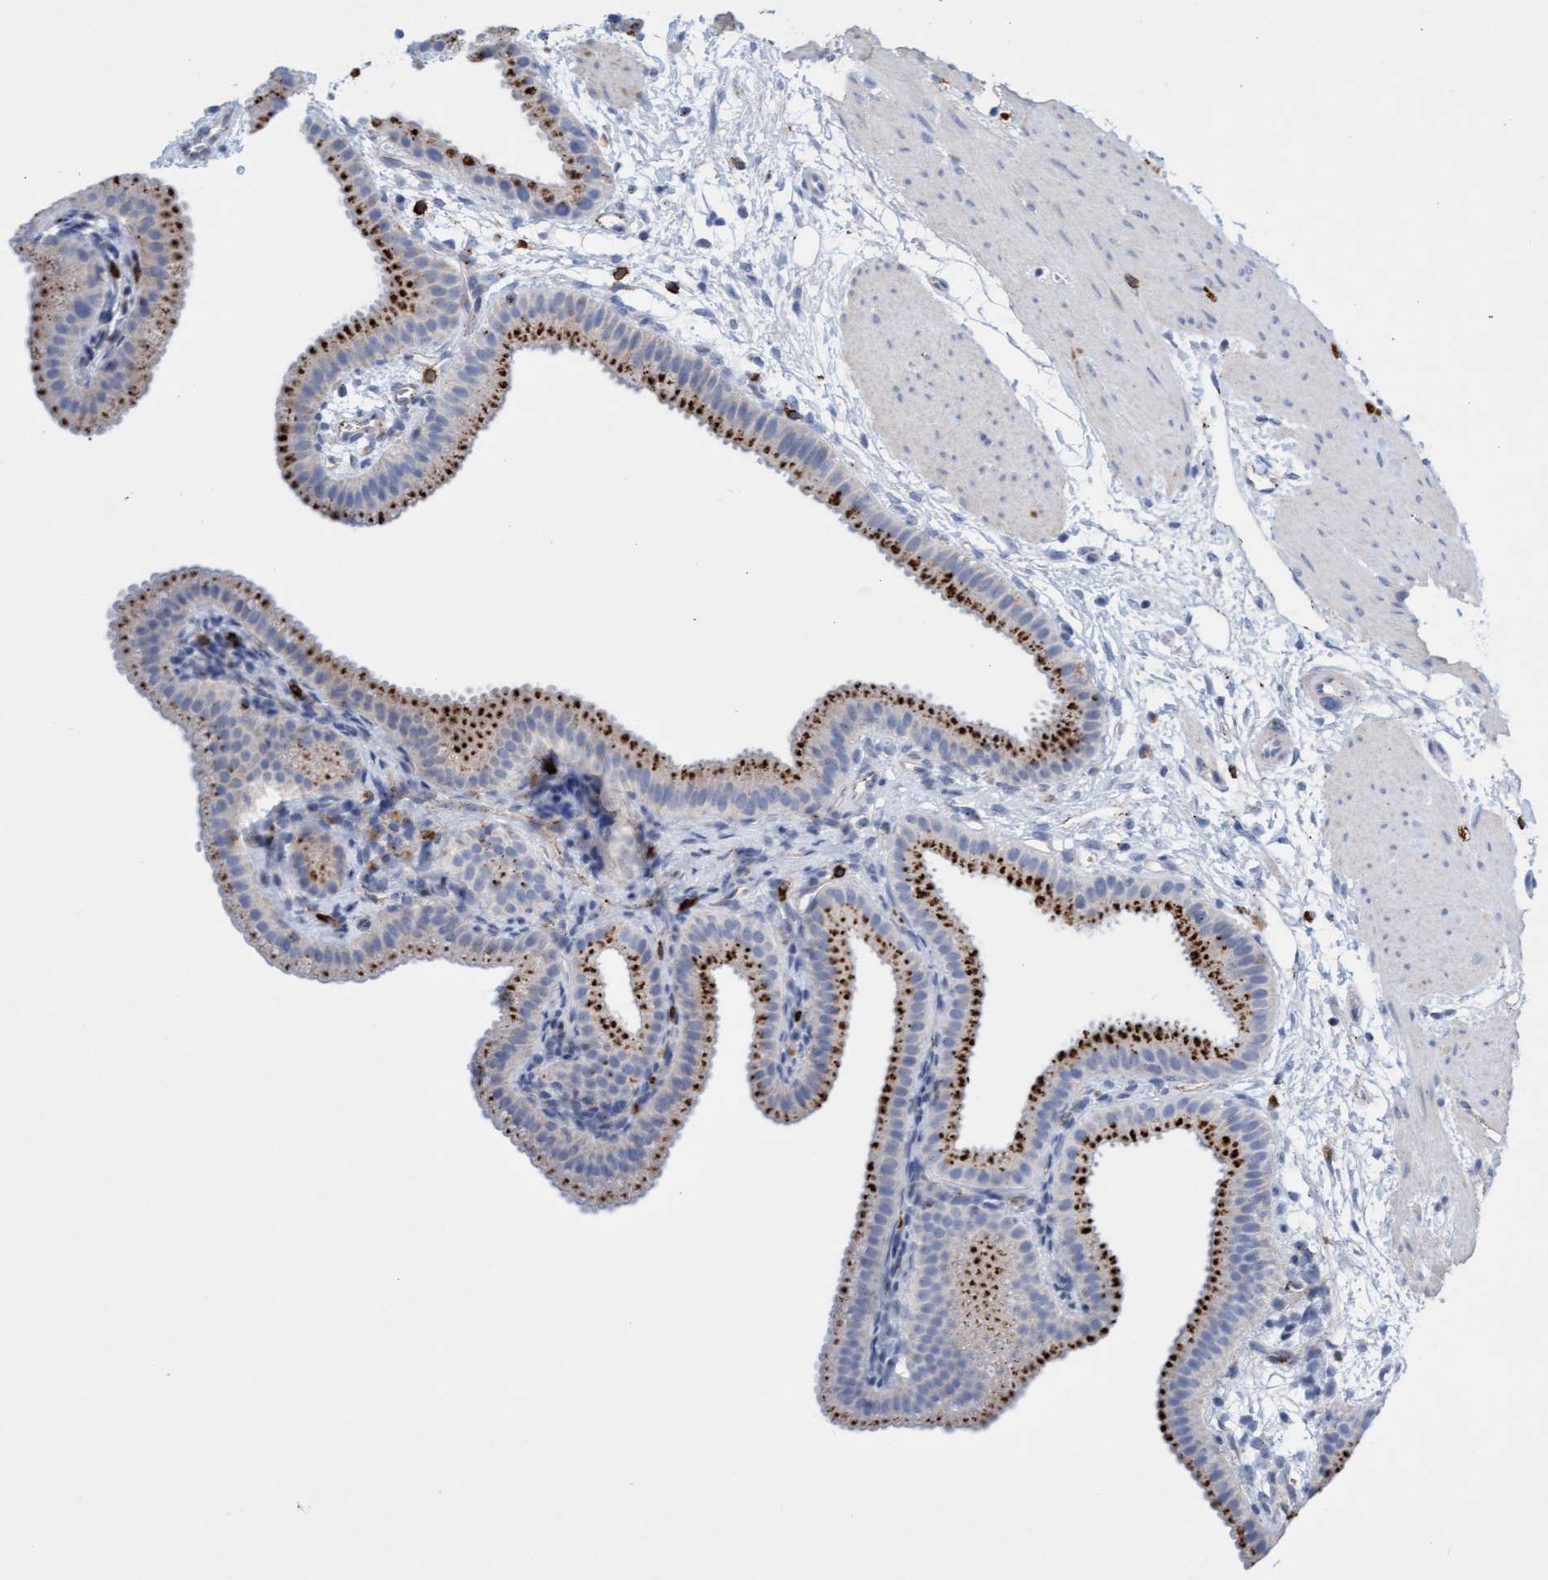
{"staining": {"intensity": "strong", "quantity": "25%-75%", "location": "cytoplasmic/membranous"}, "tissue": "gallbladder", "cell_type": "Glandular cells", "image_type": "normal", "snomed": [{"axis": "morphology", "description": "Normal tissue, NOS"}, {"axis": "topography", "description": "Gallbladder"}], "caption": "Strong cytoplasmic/membranous expression for a protein is appreciated in about 25%-75% of glandular cells of benign gallbladder using immunohistochemistry (IHC).", "gene": "SGSH", "patient": {"sex": "female", "age": 64}}